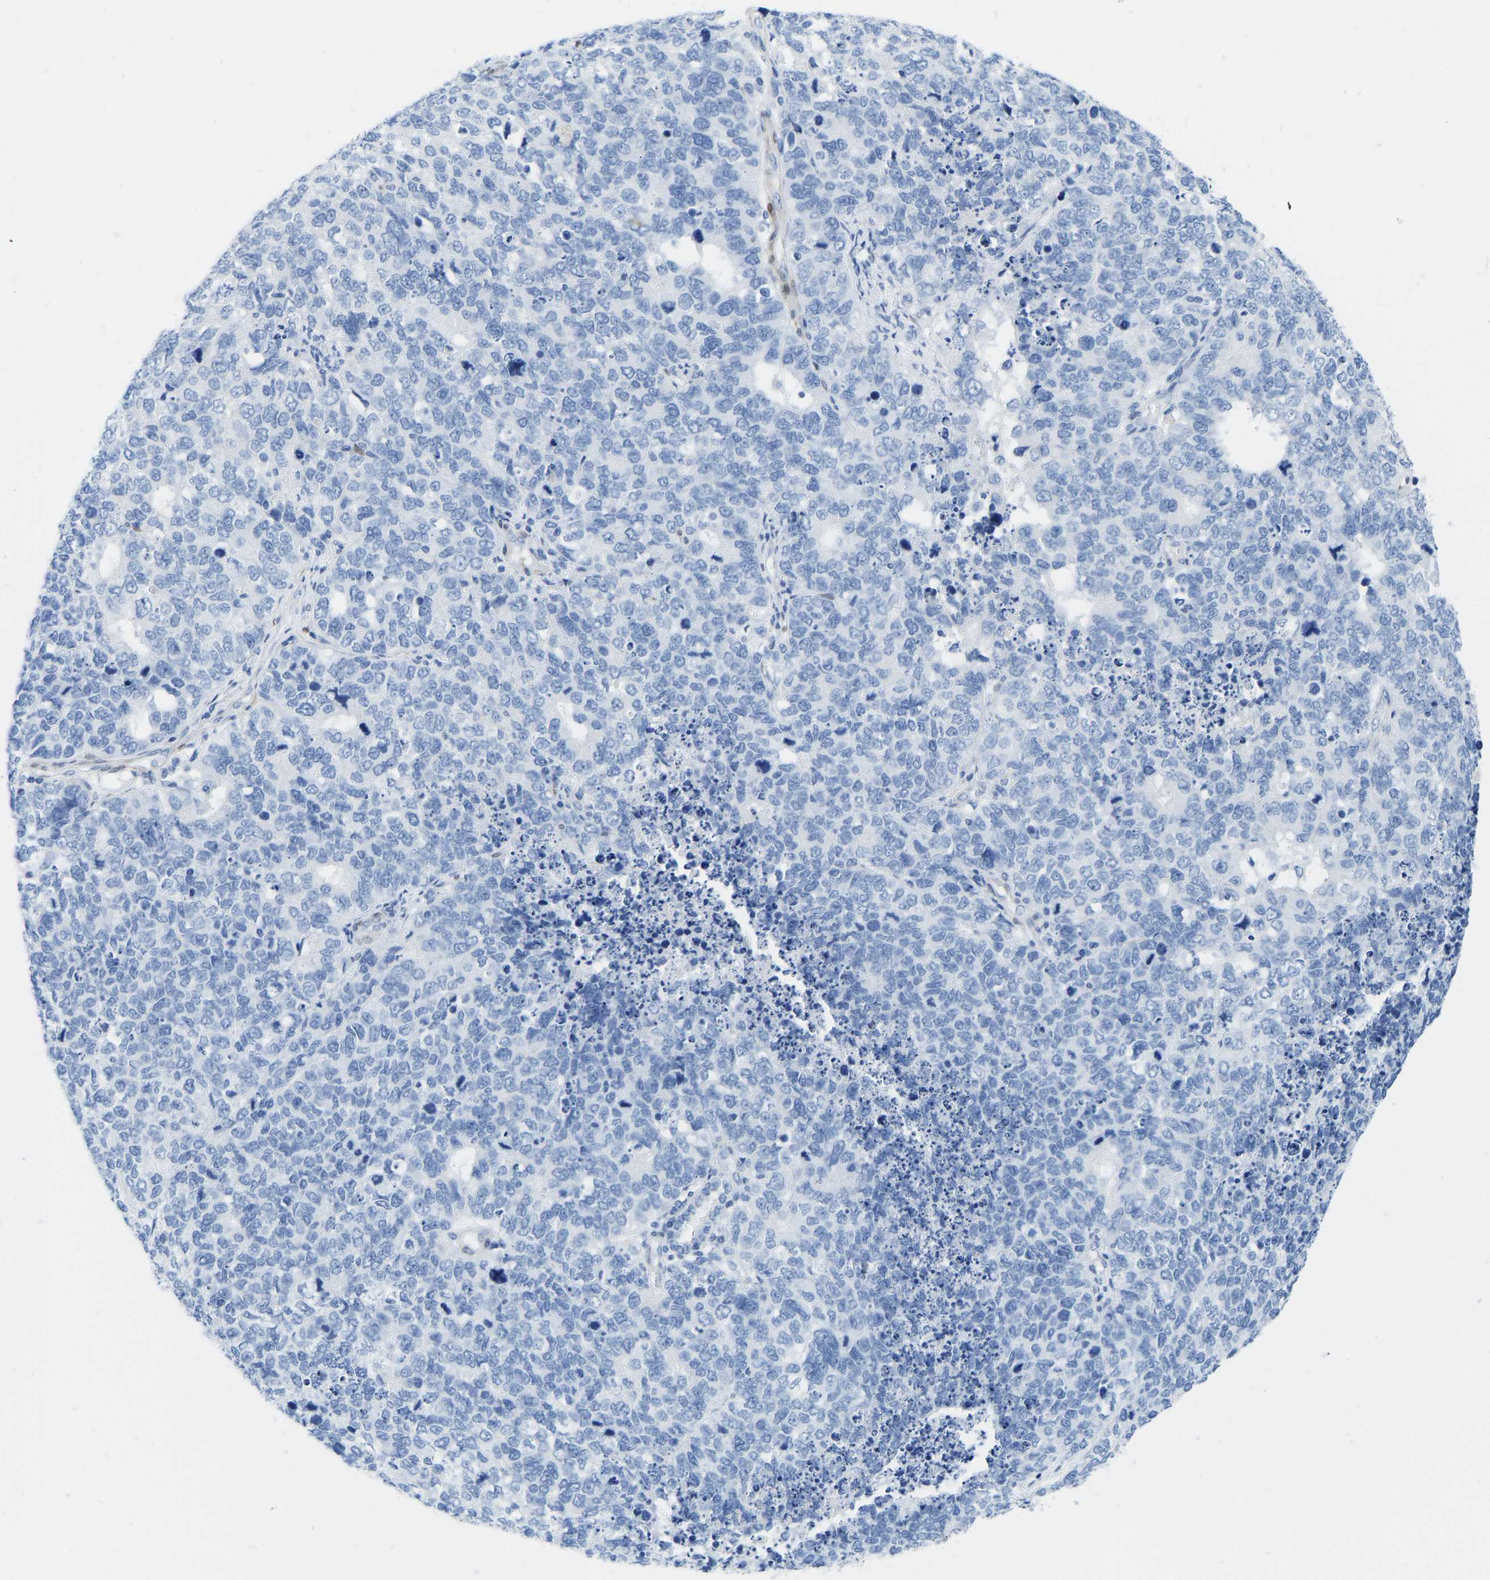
{"staining": {"intensity": "negative", "quantity": "none", "location": "none"}, "tissue": "cervical cancer", "cell_type": "Tumor cells", "image_type": "cancer", "snomed": [{"axis": "morphology", "description": "Squamous cell carcinoma, NOS"}, {"axis": "topography", "description": "Cervix"}], "caption": "IHC micrograph of neoplastic tissue: human squamous cell carcinoma (cervical) stained with DAB exhibits no significant protein positivity in tumor cells. Nuclei are stained in blue.", "gene": "NKAIN3", "patient": {"sex": "female", "age": 63}}